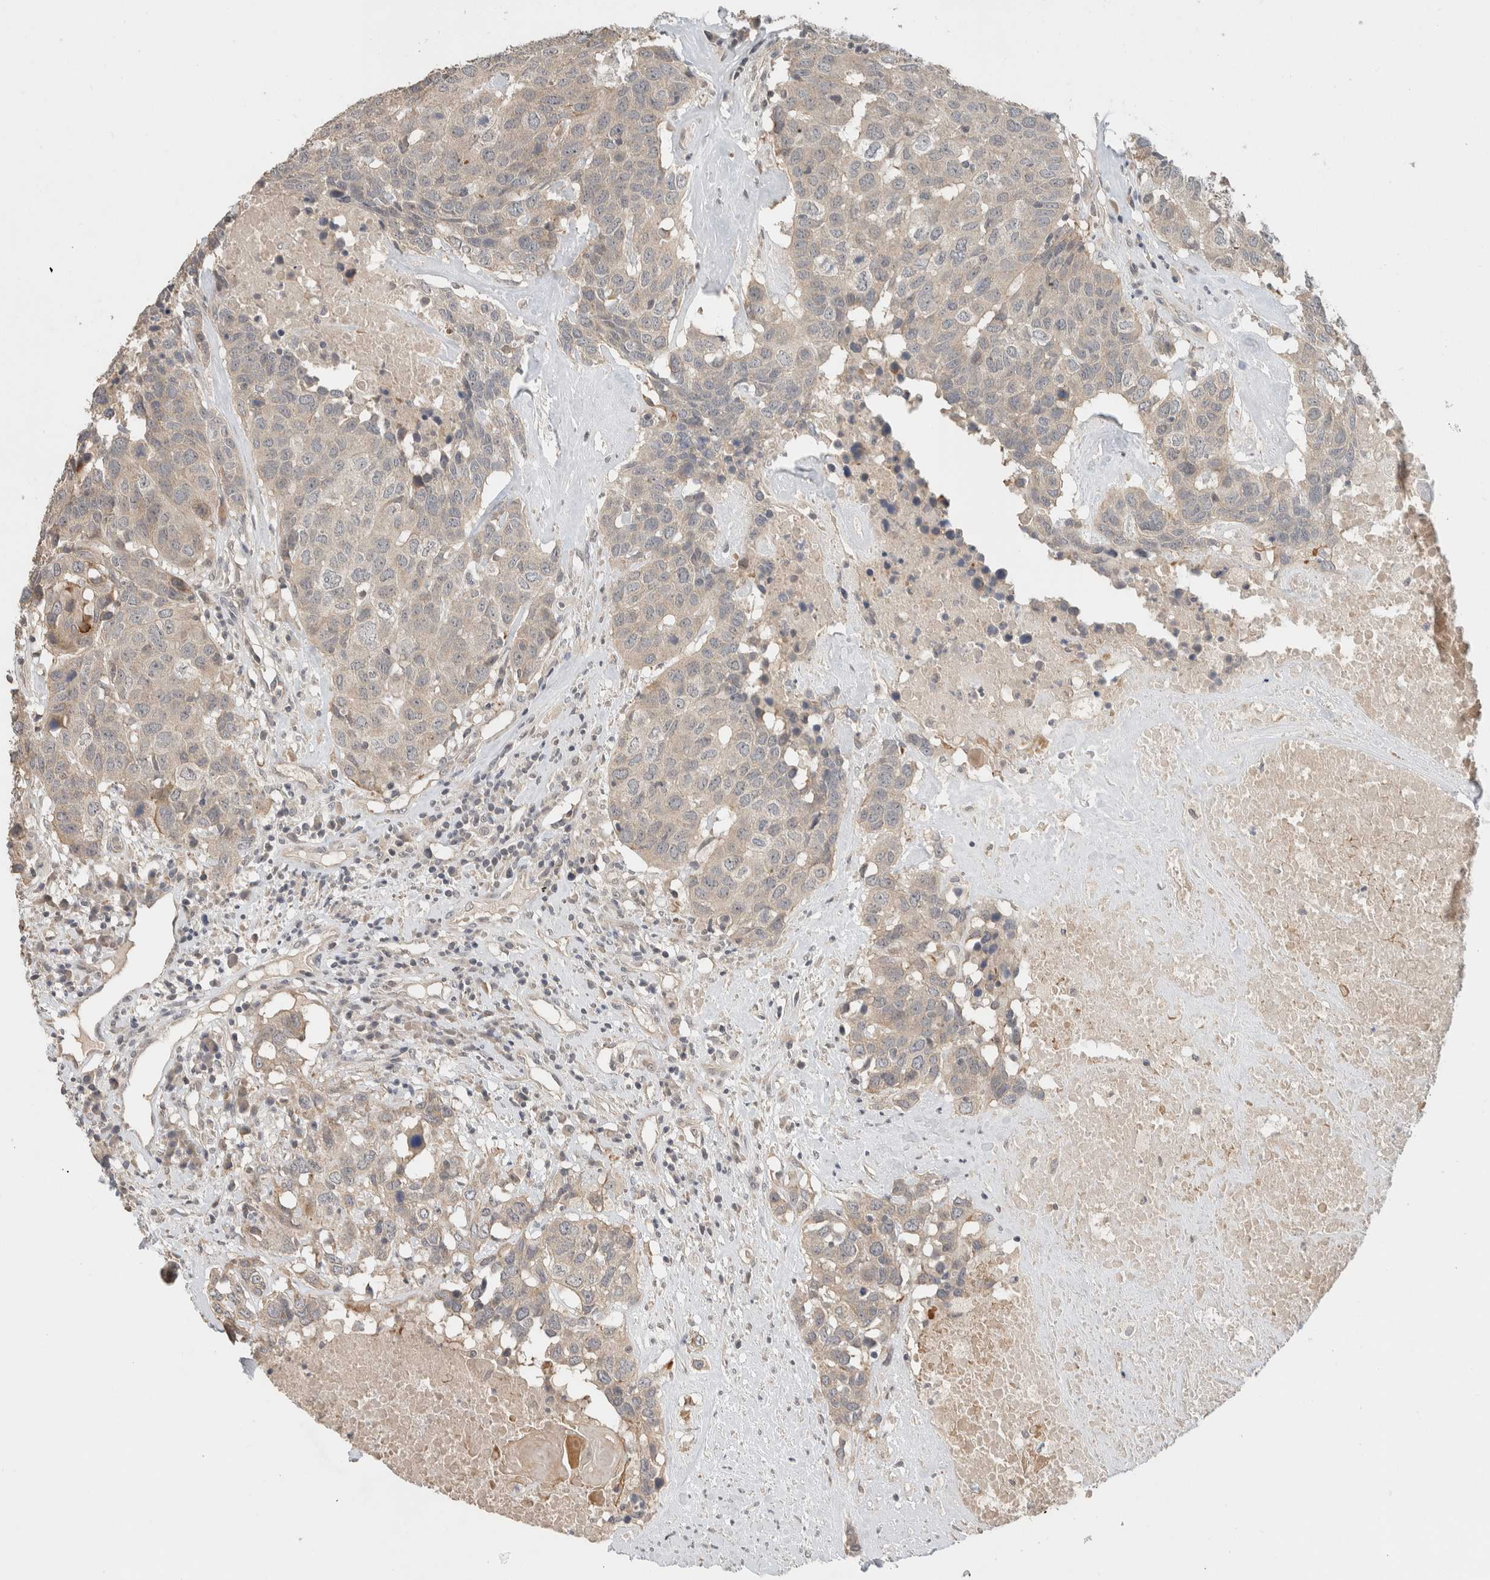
{"staining": {"intensity": "weak", "quantity": "<25%", "location": "cytoplasmic/membranous"}, "tissue": "head and neck cancer", "cell_type": "Tumor cells", "image_type": "cancer", "snomed": [{"axis": "morphology", "description": "Squamous cell carcinoma, NOS"}, {"axis": "topography", "description": "Head-Neck"}], "caption": "The photomicrograph exhibits no significant expression in tumor cells of squamous cell carcinoma (head and neck).", "gene": "ERCC6L2", "patient": {"sex": "male", "age": 66}}